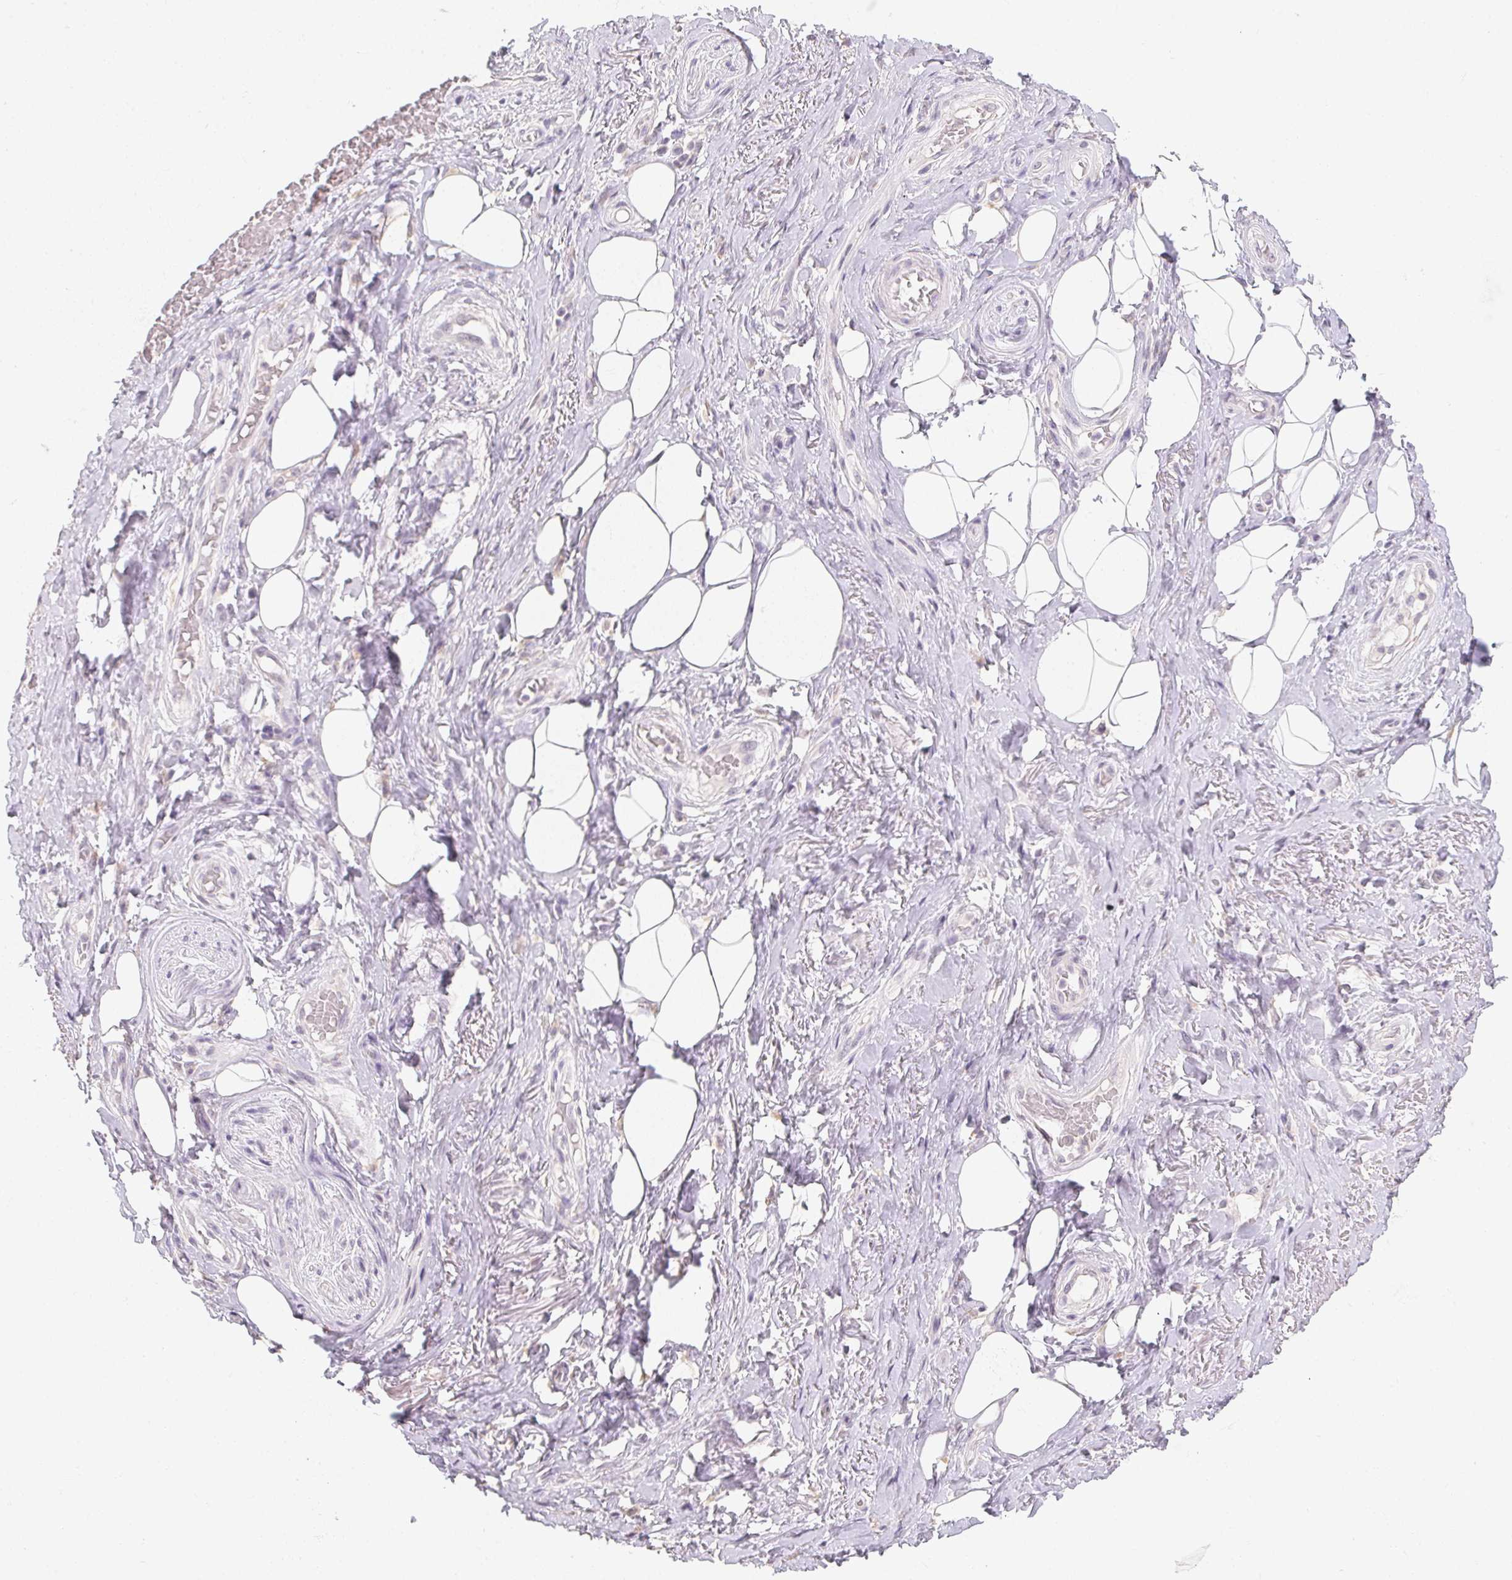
{"staining": {"intensity": "negative", "quantity": "none", "location": "none"}, "tissue": "adipose tissue", "cell_type": "Adipocytes", "image_type": "normal", "snomed": [{"axis": "morphology", "description": "Normal tissue, NOS"}, {"axis": "topography", "description": "Anal"}, {"axis": "topography", "description": "Peripheral nerve tissue"}], "caption": "Adipocytes show no significant positivity in unremarkable adipose tissue. (DAB (3,3'-diaminobenzidine) immunohistochemistry (IHC) with hematoxylin counter stain).", "gene": "SLC6A18", "patient": {"sex": "male", "age": 53}}